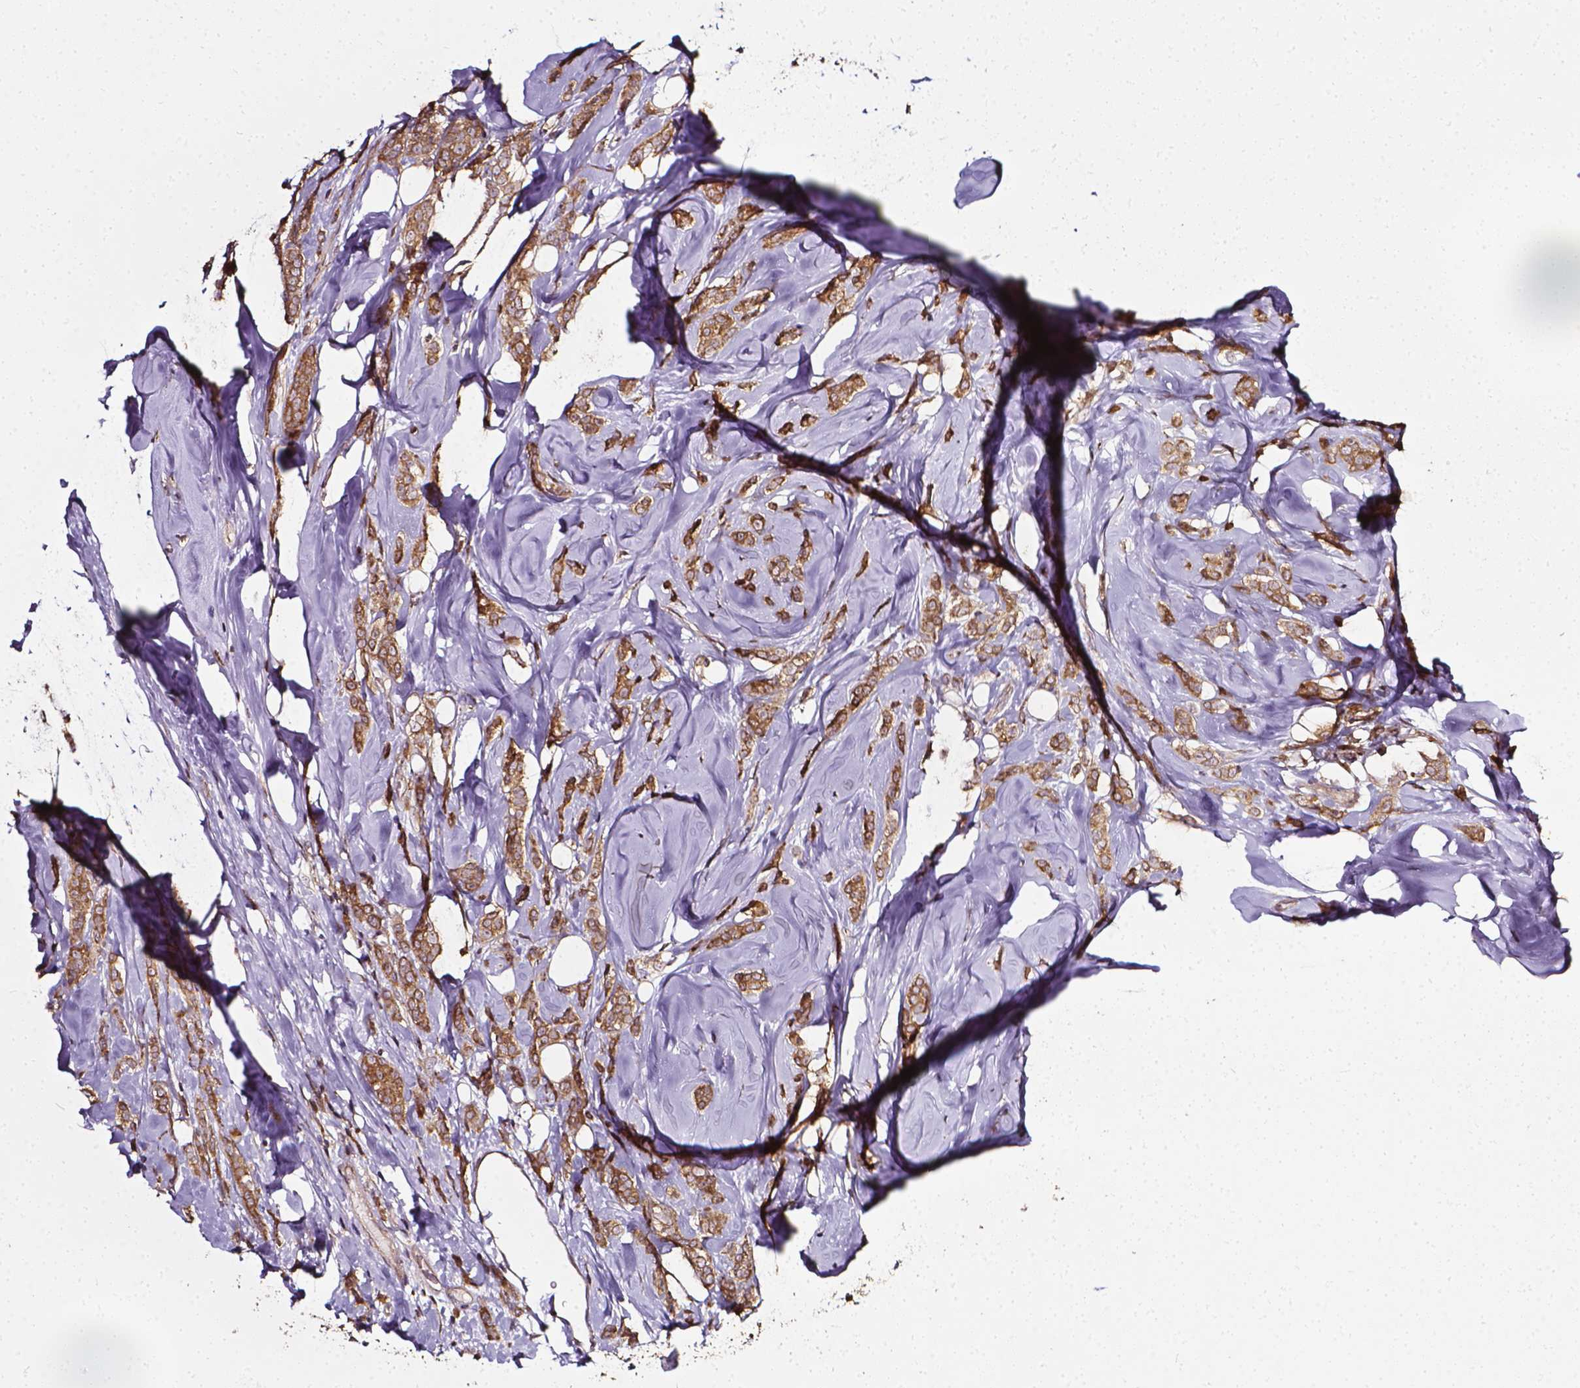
{"staining": {"intensity": "strong", "quantity": ">75%", "location": "cytoplasmic/membranous"}, "tissue": "breast cancer", "cell_type": "Tumor cells", "image_type": "cancer", "snomed": [{"axis": "morphology", "description": "Lobular carcinoma"}, {"axis": "topography", "description": "Breast"}], "caption": "Immunohistochemical staining of human breast cancer (lobular carcinoma) shows strong cytoplasmic/membranous protein staining in approximately >75% of tumor cells. (DAB IHC, brown staining for protein, blue staining for nuclei).", "gene": "PRAG1", "patient": {"sex": "female", "age": 49}}